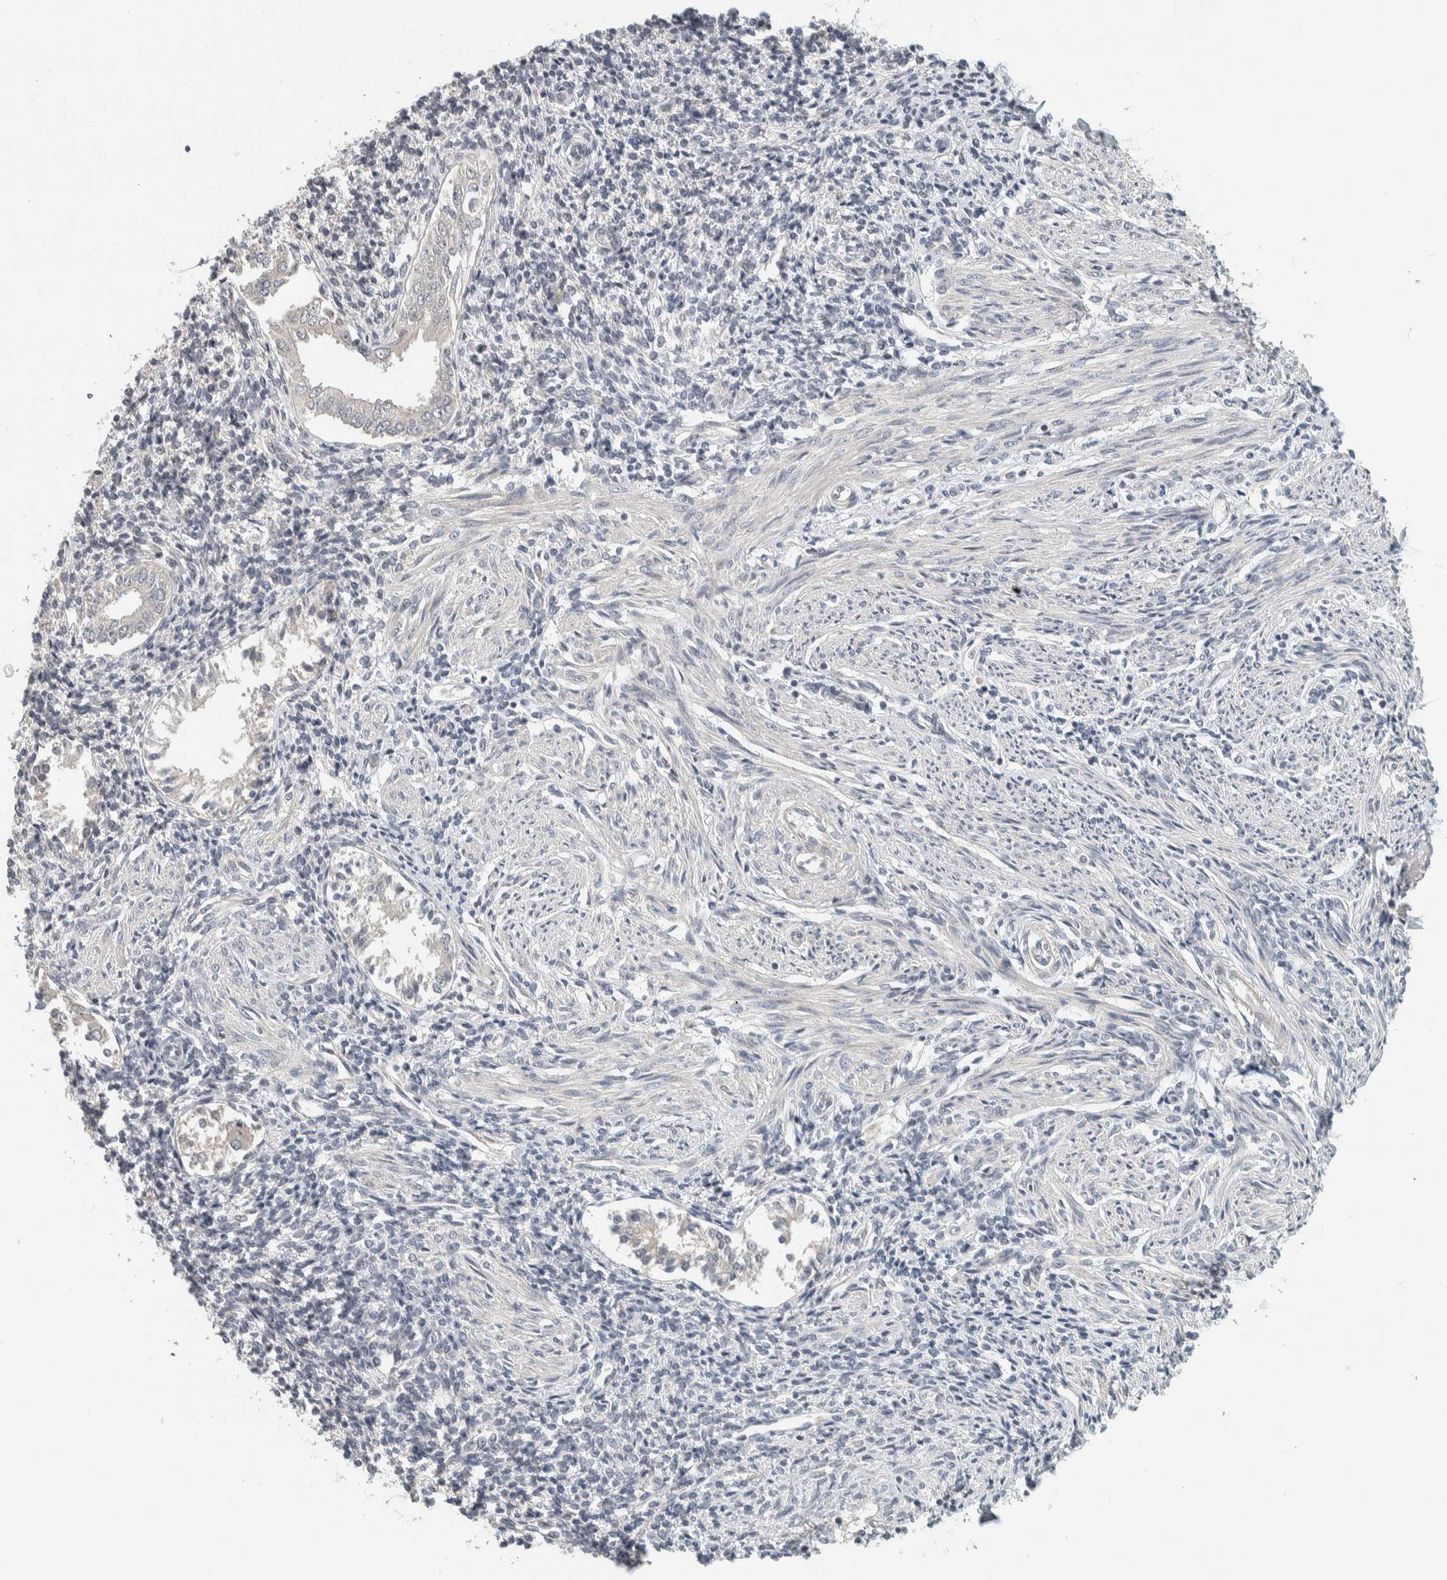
{"staining": {"intensity": "negative", "quantity": "none", "location": "none"}, "tissue": "endometrium", "cell_type": "Cells in endometrial stroma", "image_type": "normal", "snomed": [{"axis": "morphology", "description": "Normal tissue, NOS"}, {"axis": "topography", "description": "Endometrium"}], "caption": "An immunohistochemistry histopathology image of normal endometrium is shown. There is no staining in cells in endometrial stroma of endometrium. Brightfield microscopy of immunohistochemistry stained with DAB (3,3'-diaminobenzidine) (brown) and hematoxylin (blue), captured at high magnification.", "gene": "AFP", "patient": {"sex": "female", "age": 66}}